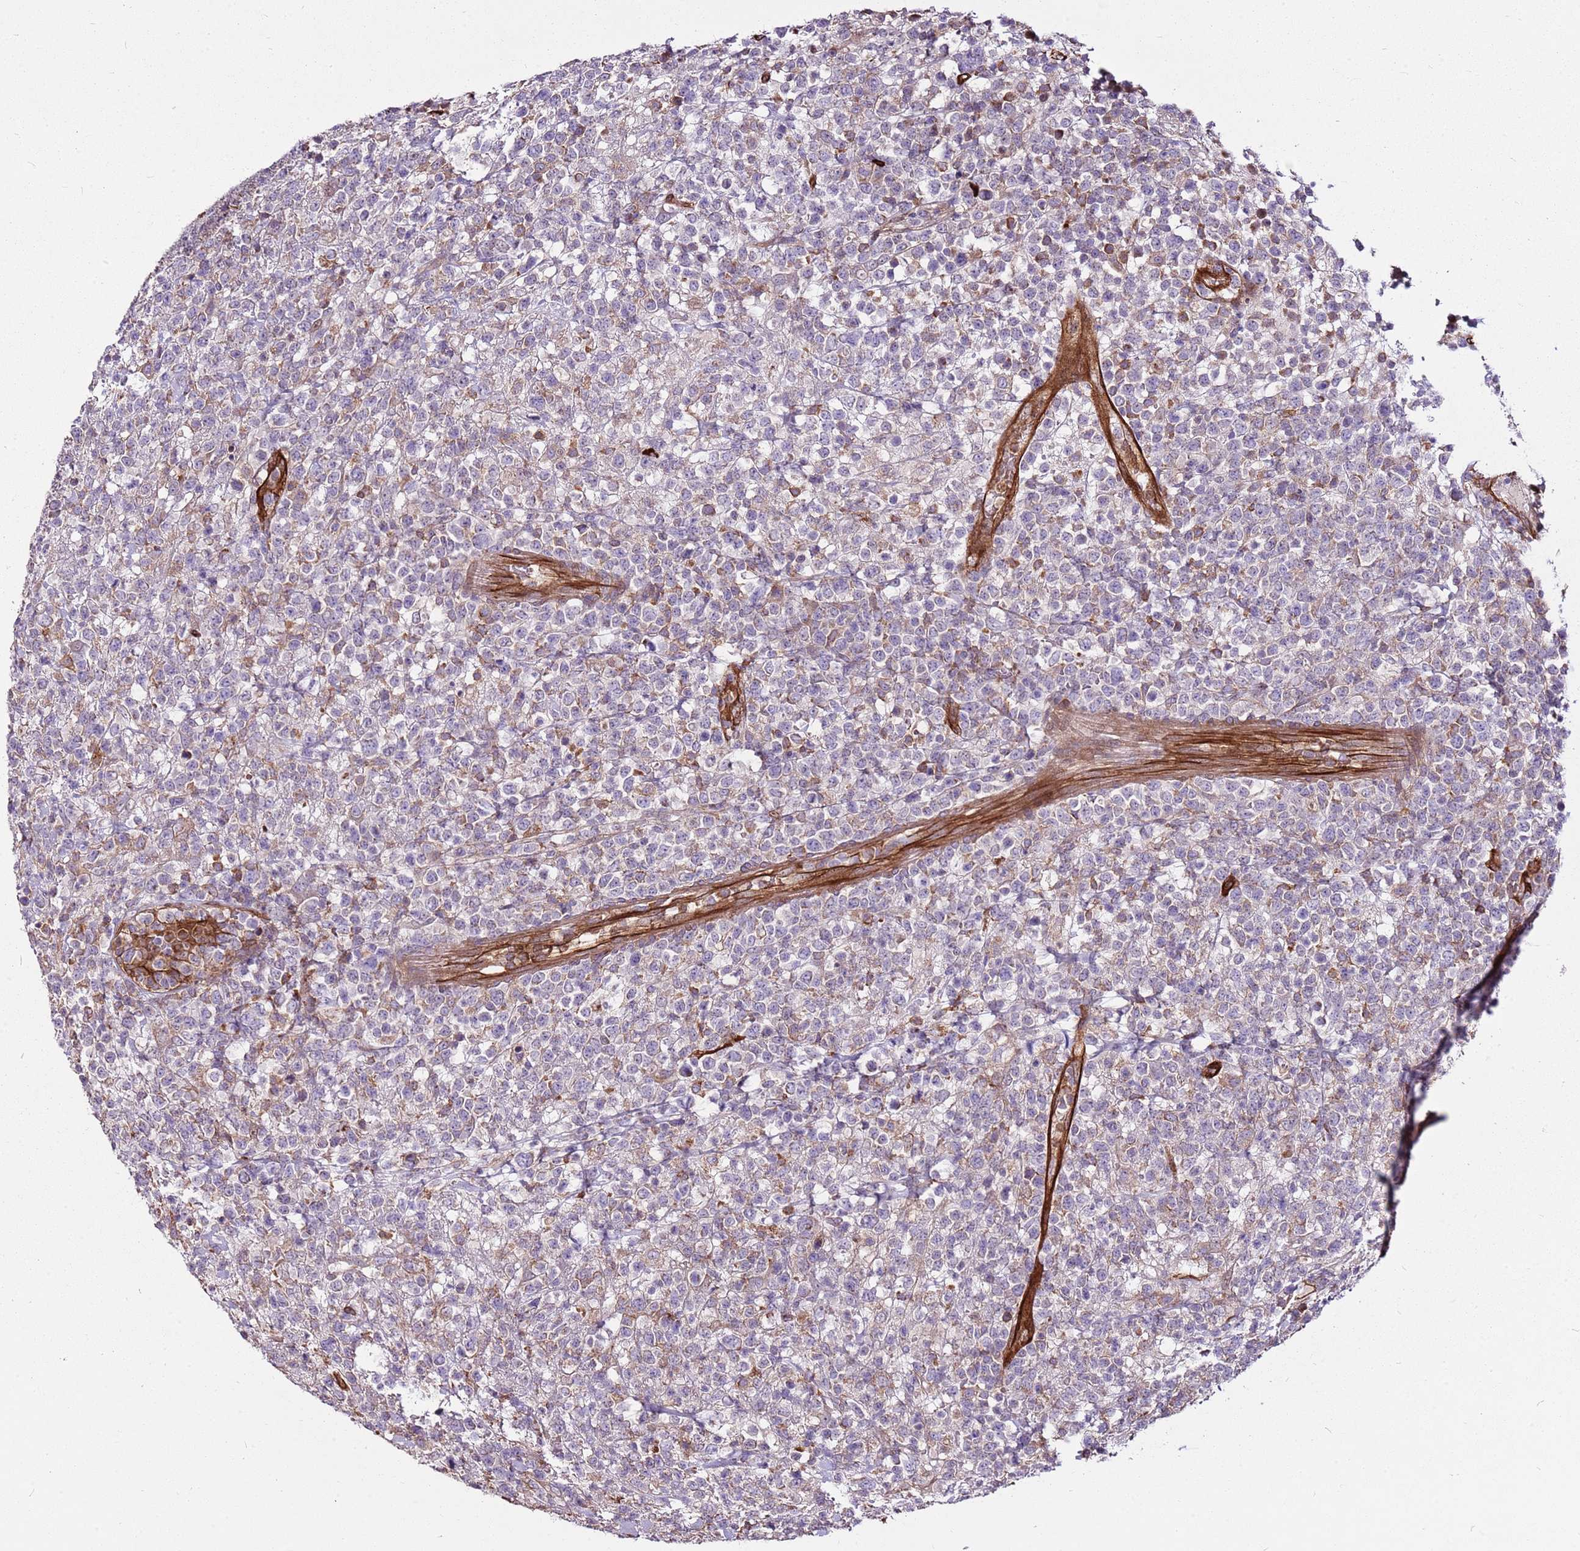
{"staining": {"intensity": "weak", "quantity": "<25%", "location": "cytoplasmic/membranous"}, "tissue": "lymphoma", "cell_type": "Tumor cells", "image_type": "cancer", "snomed": [{"axis": "morphology", "description": "Malignant lymphoma, non-Hodgkin's type, High grade"}, {"axis": "topography", "description": "Colon"}], "caption": "IHC histopathology image of neoplastic tissue: lymphoma stained with DAB (3,3'-diaminobenzidine) shows no significant protein expression in tumor cells.", "gene": "ZNF827", "patient": {"sex": "female", "age": 53}}